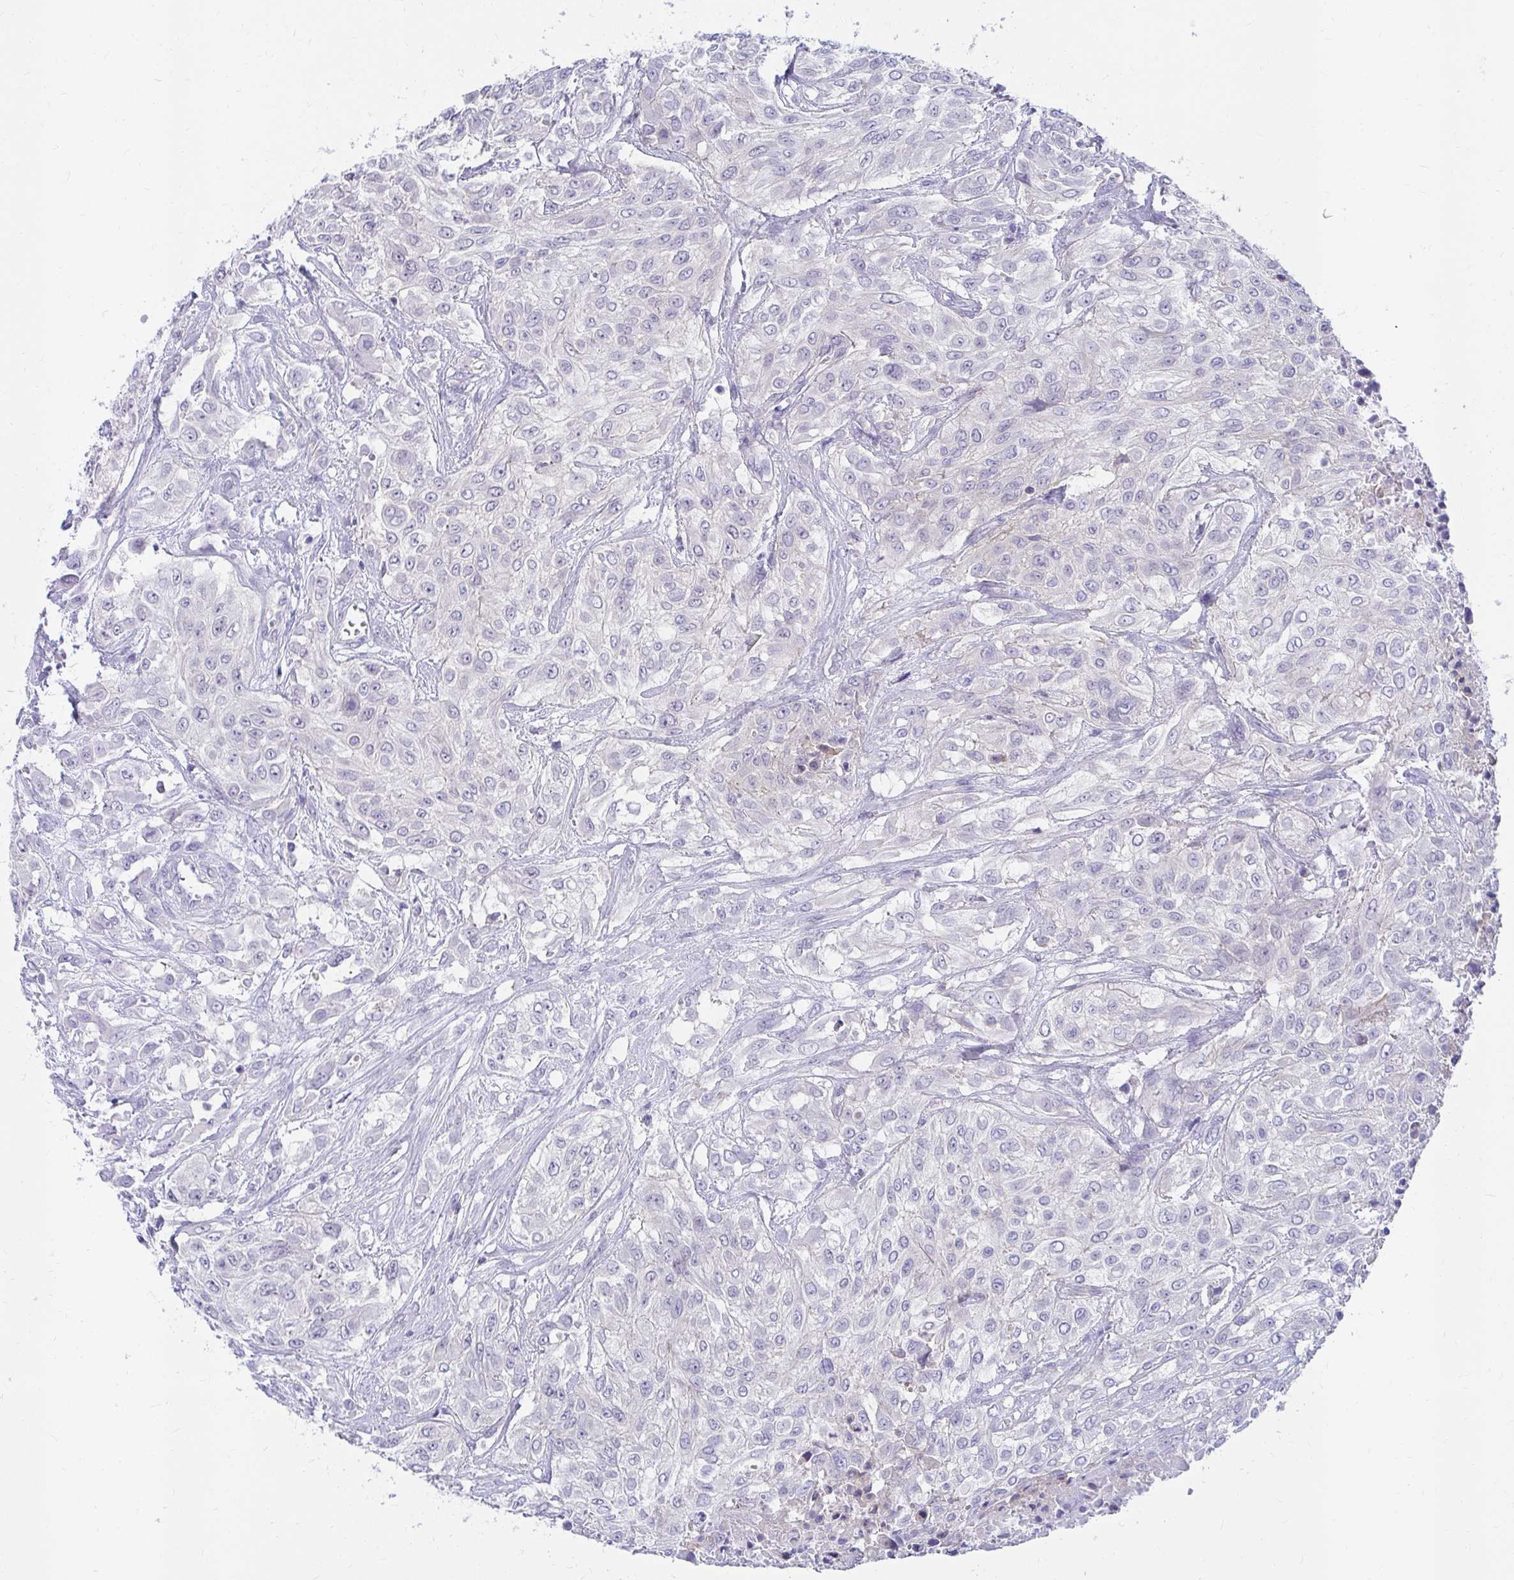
{"staining": {"intensity": "negative", "quantity": "none", "location": "none"}, "tissue": "urothelial cancer", "cell_type": "Tumor cells", "image_type": "cancer", "snomed": [{"axis": "morphology", "description": "Urothelial carcinoma, High grade"}, {"axis": "topography", "description": "Urinary bladder"}], "caption": "High-grade urothelial carcinoma stained for a protein using IHC demonstrates no expression tumor cells.", "gene": "C19orf81", "patient": {"sex": "male", "age": 57}}